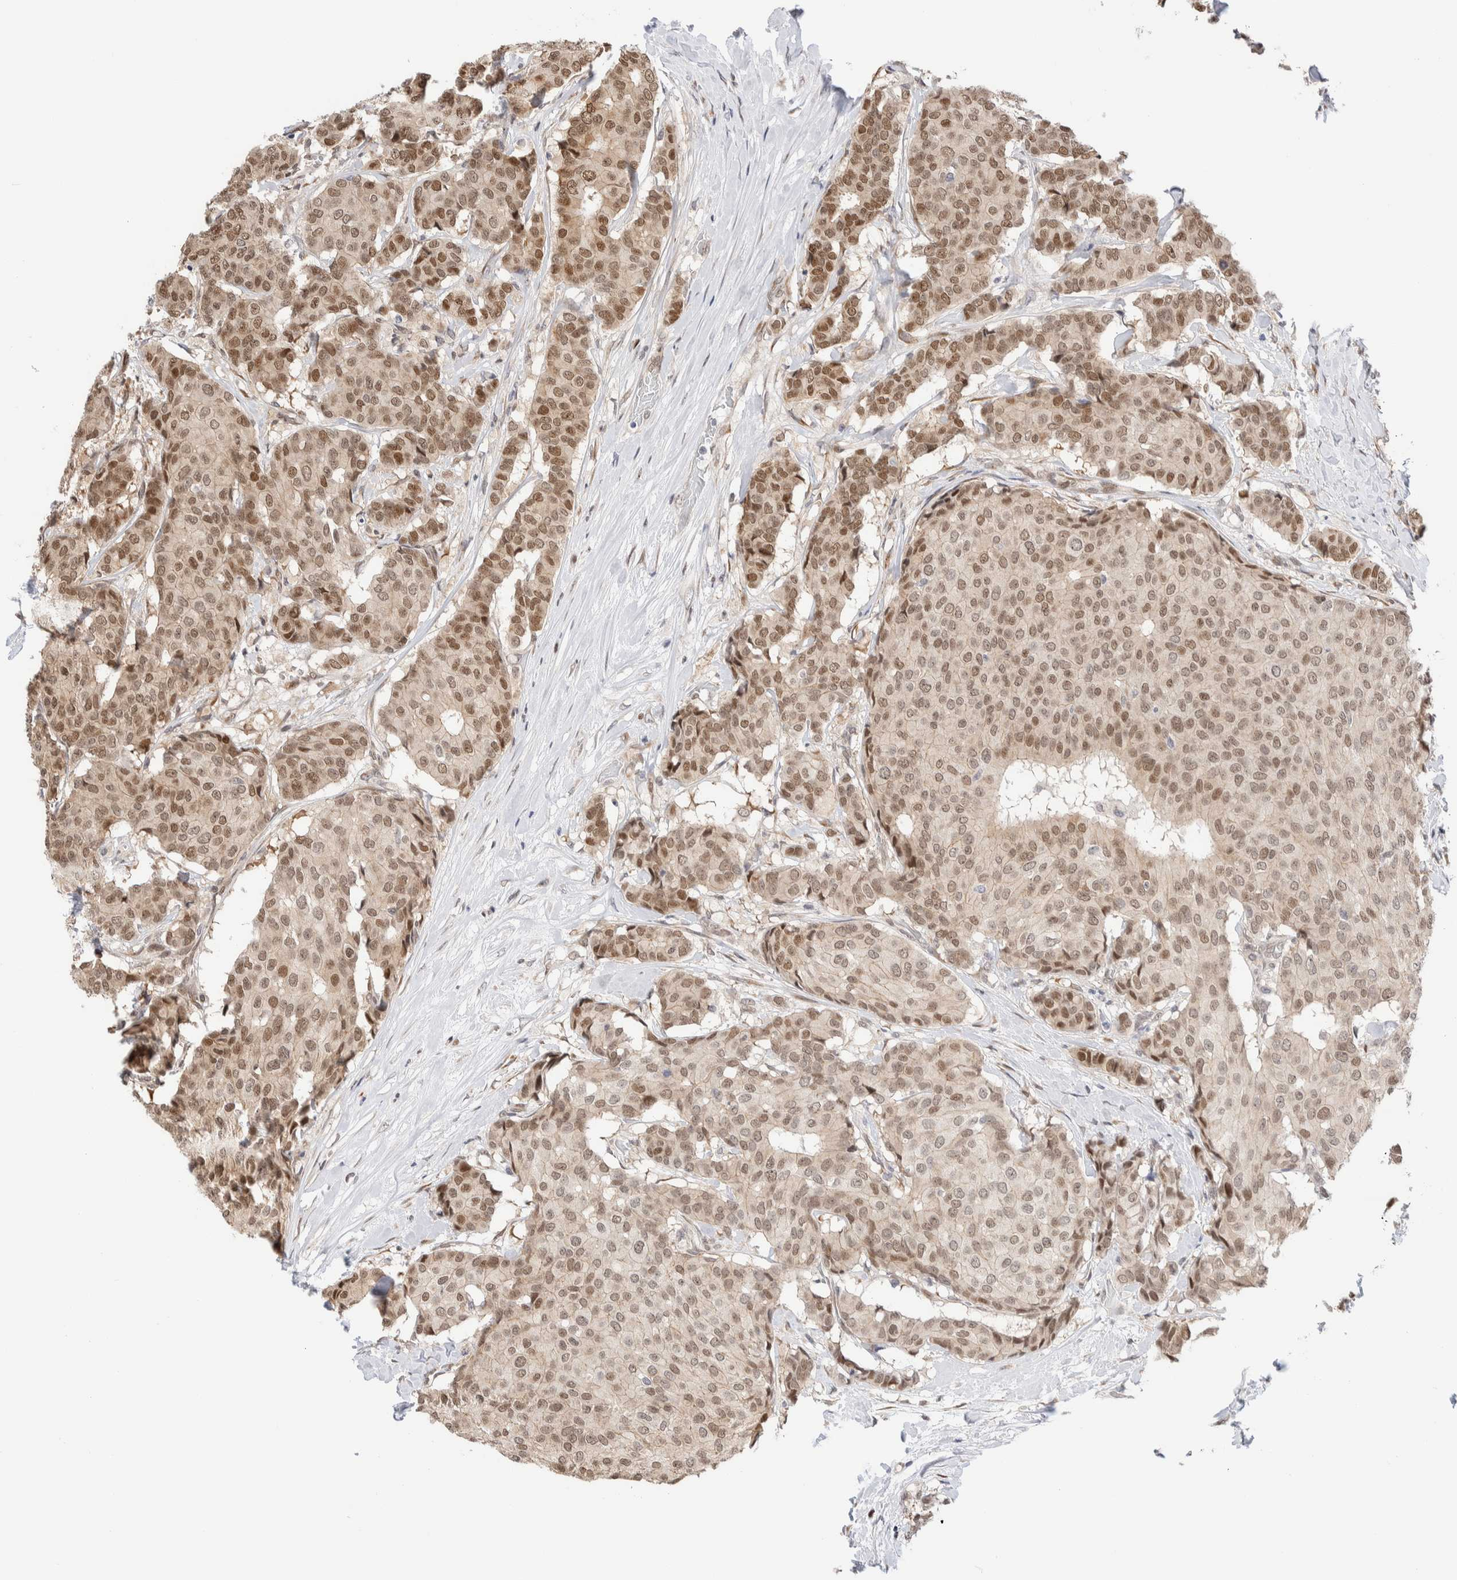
{"staining": {"intensity": "moderate", "quantity": ">75%", "location": "cytoplasmic/membranous,nuclear"}, "tissue": "breast cancer", "cell_type": "Tumor cells", "image_type": "cancer", "snomed": [{"axis": "morphology", "description": "Duct carcinoma"}, {"axis": "topography", "description": "Breast"}], "caption": "Breast cancer stained with DAB (3,3'-diaminobenzidine) immunohistochemistry shows medium levels of moderate cytoplasmic/membranous and nuclear expression in about >75% of tumor cells.", "gene": "NSMAF", "patient": {"sex": "female", "age": 75}}